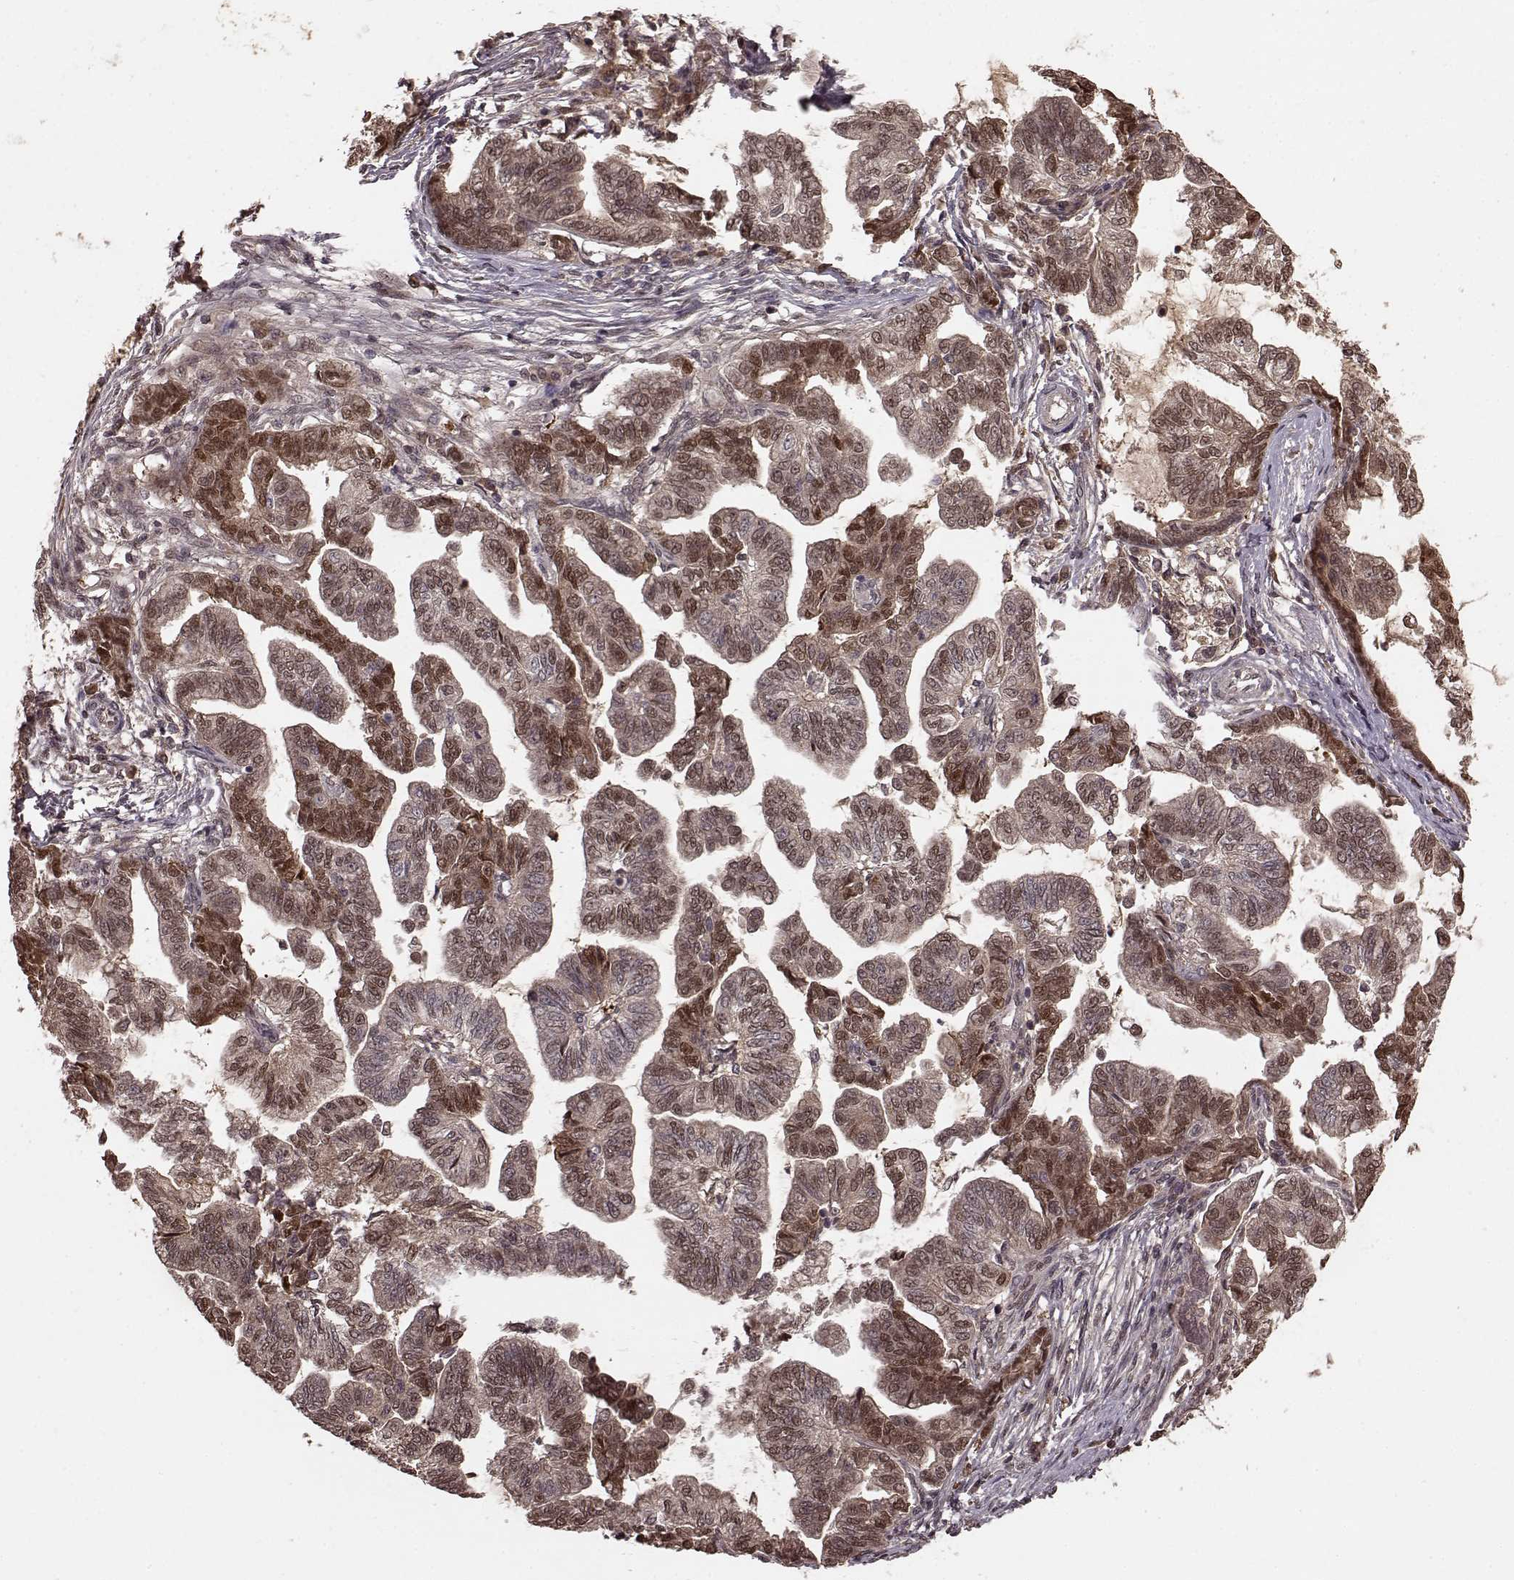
{"staining": {"intensity": "moderate", "quantity": "25%-75%", "location": "nuclear"}, "tissue": "stomach cancer", "cell_type": "Tumor cells", "image_type": "cancer", "snomed": [{"axis": "morphology", "description": "Adenocarcinoma, NOS"}, {"axis": "topography", "description": "Stomach"}], "caption": "High-power microscopy captured an immunohistochemistry (IHC) image of stomach cancer, revealing moderate nuclear positivity in about 25%-75% of tumor cells. (DAB (3,3'-diaminobenzidine) = brown stain, brightfield microscopy at high magnification).", "gene": "GSS", "patient": {"sex": "male", "age": 83}}